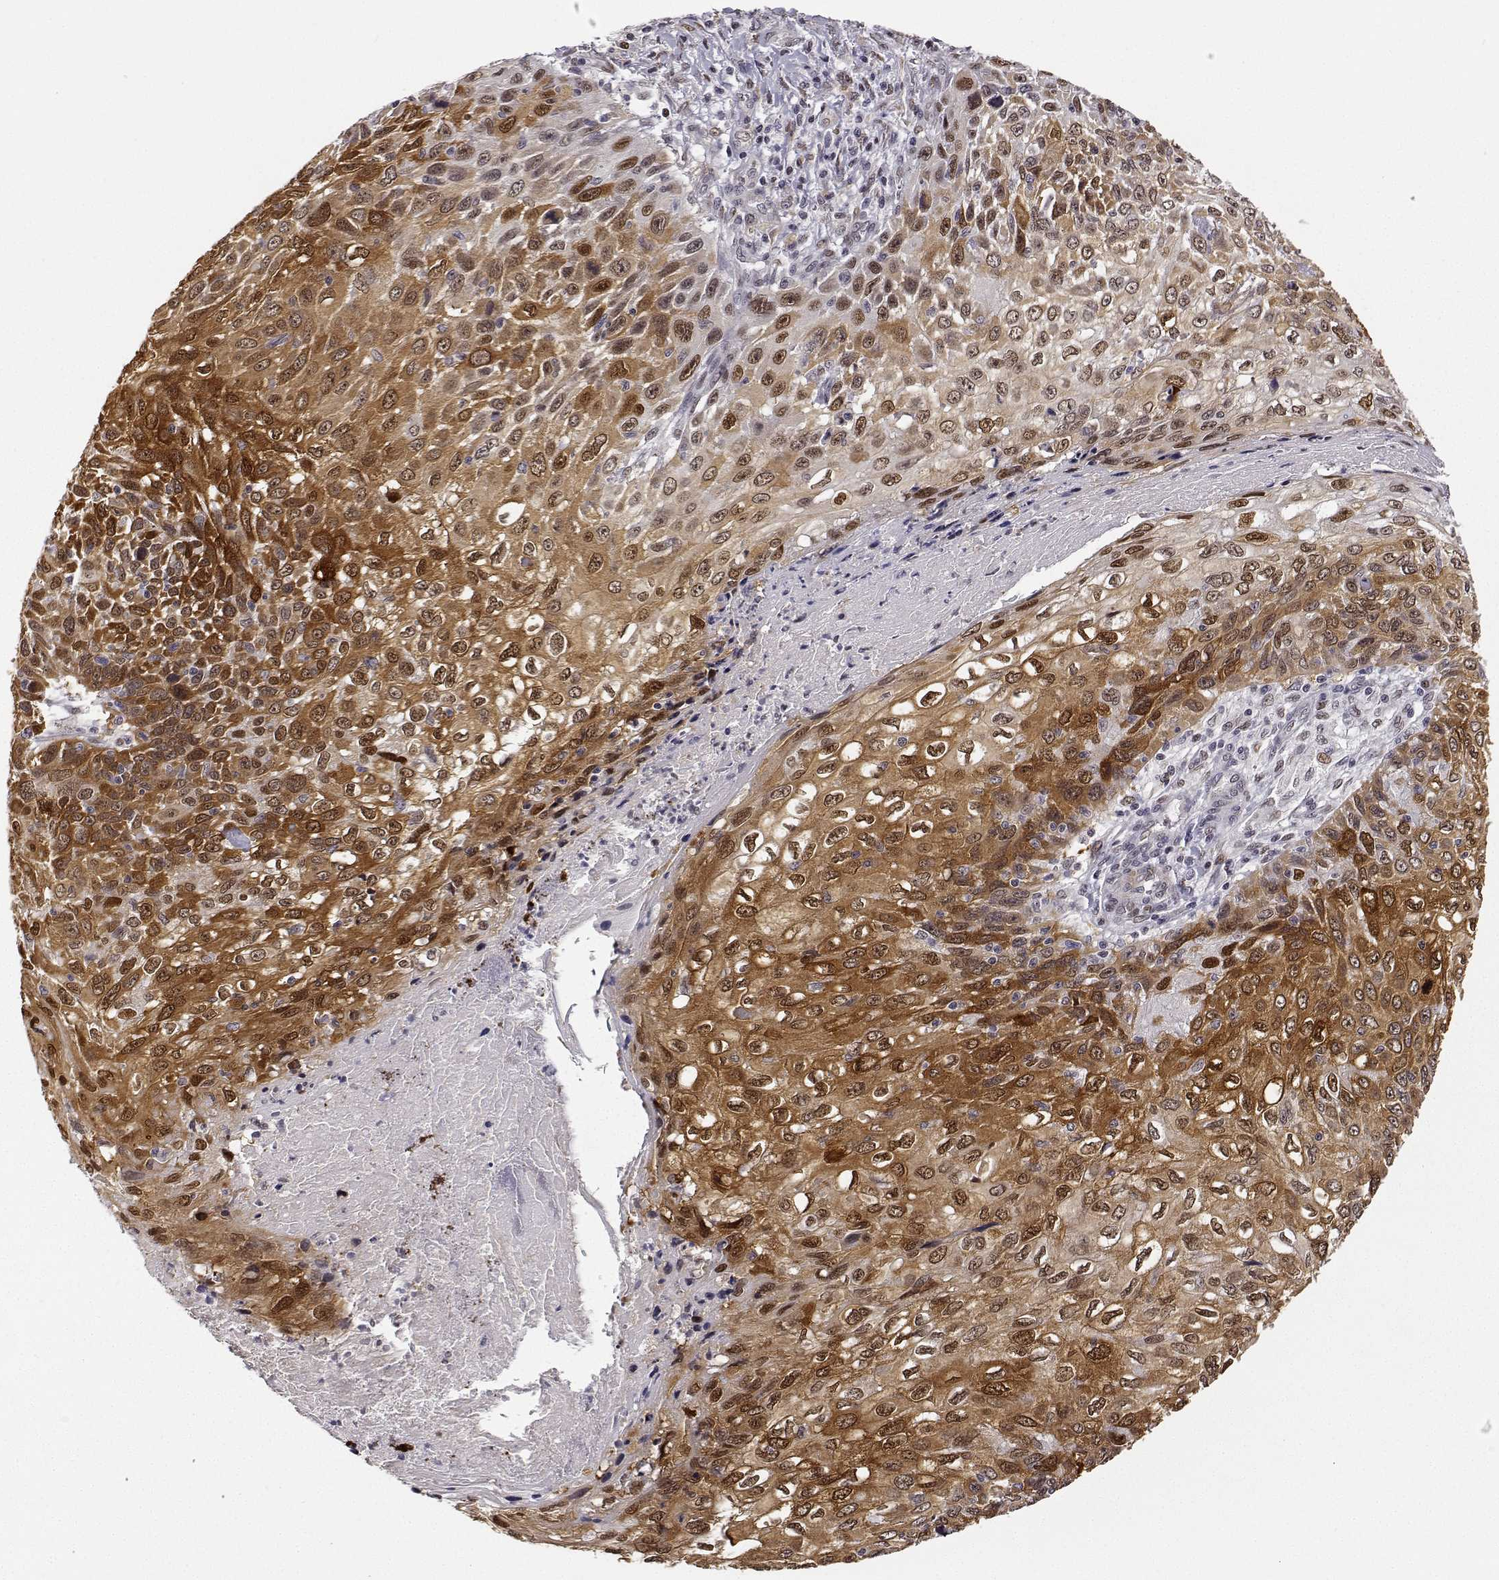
{"staining": {"intensity": "strong", "quantity": ">75%", "location": "cytoplasmic/membranous,nuclear"}, "tissue": "skin cancer", "cell_type": "Tumor cells", "image_type": "cancer", "snomed": [{"axis": "morphology", "description": "Squamous cell carcinoma, NOS"}, {"axis": "topography", "description": "Skin"}], "caption": "Brown immunohistochemical staining in skin squamous cell carcinoma shows strong cytoplasmic/membranous and nuclear staining in approximately >75% of tumor cells. (DAB (3,3'-diaminobenzidine) IHC, brown staining for protein, blue staining for nuclei).", "gene": "PHGDH", "patient": {"sex": "male", "age": 92}}